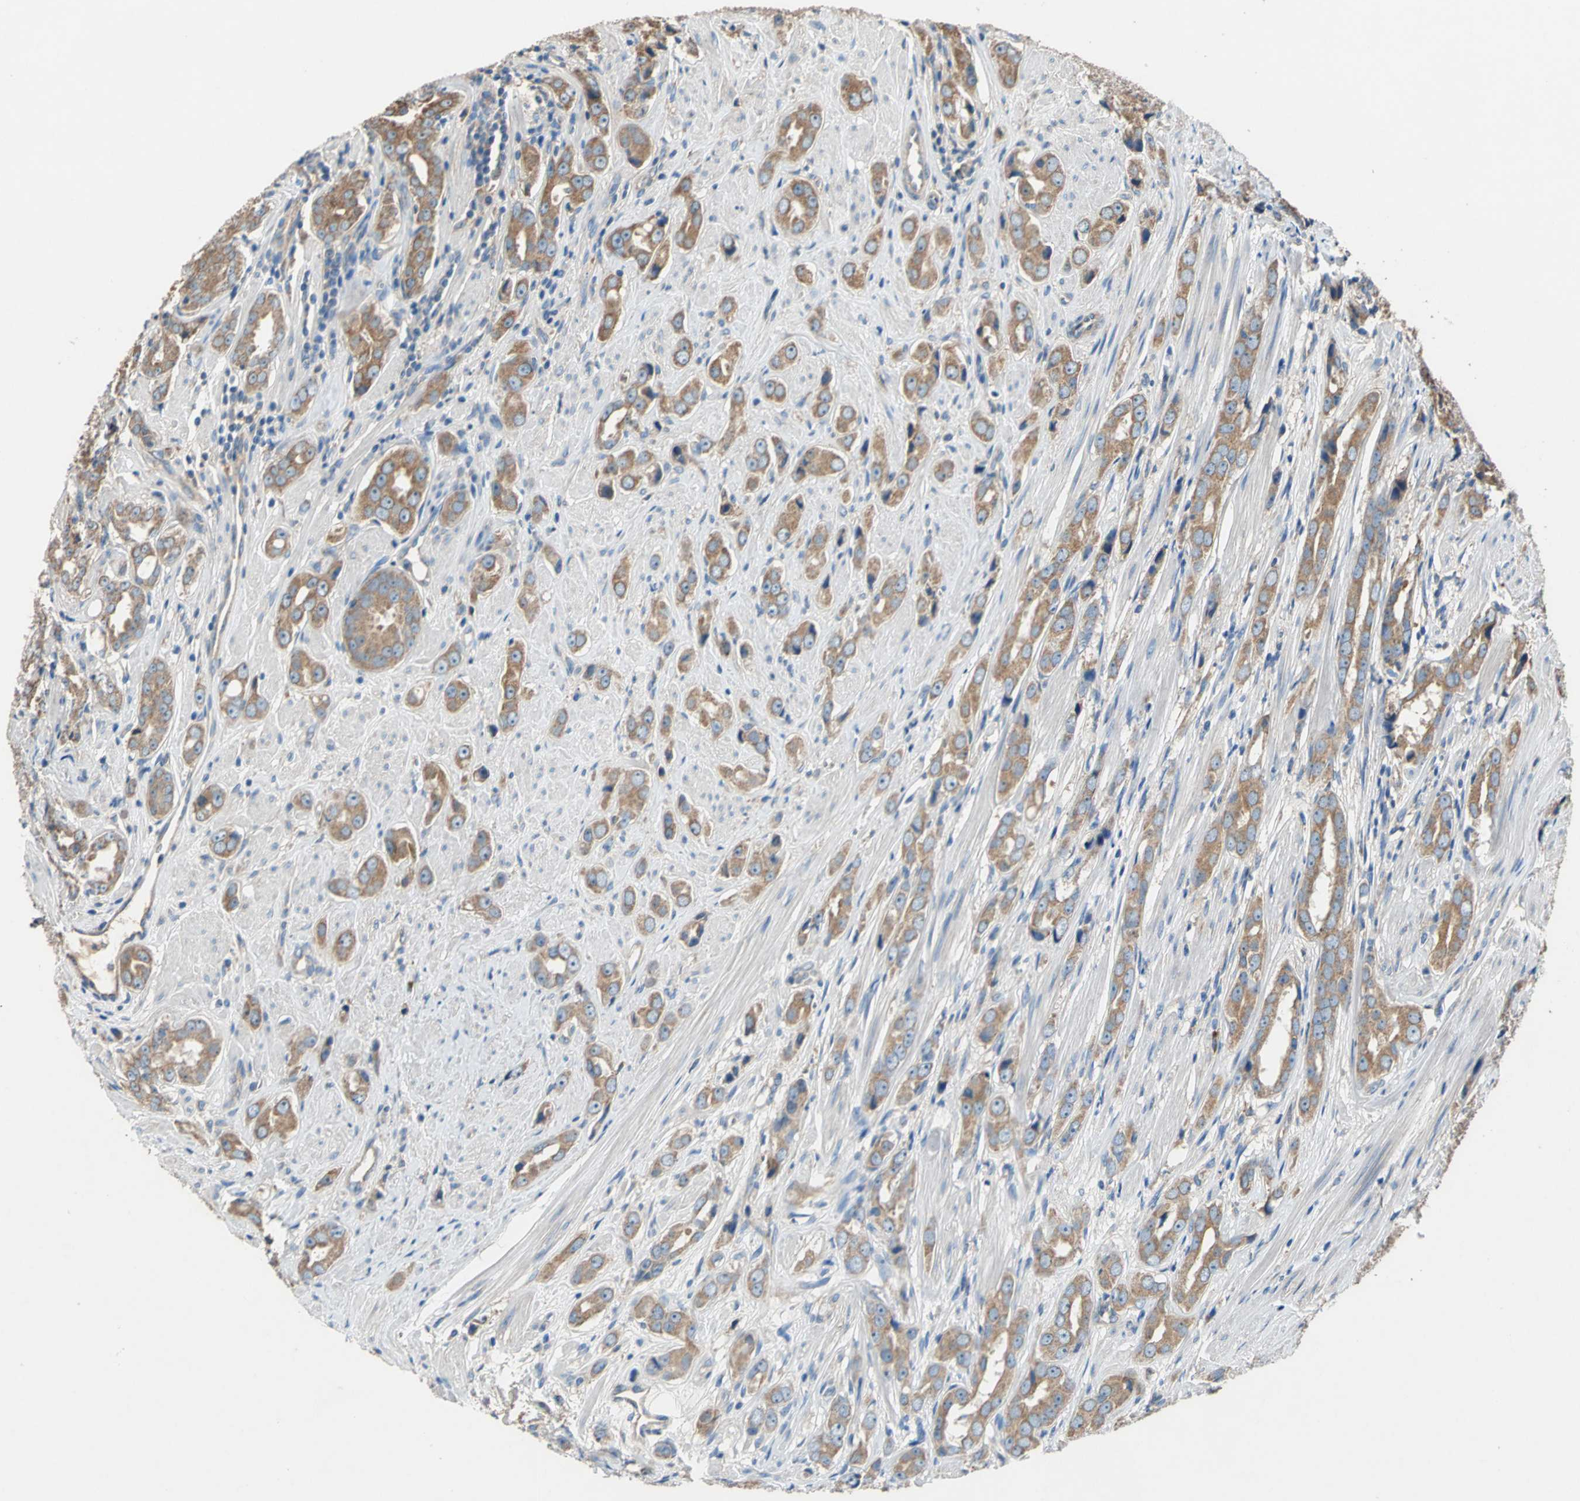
{"staining": {"intensity": "moderate", "quantity": ">75%", "location": "cytoplasmic/membranous"}, "tissue": "prostate cancer", "cell_type": "Tumor cells", "image_type": "cancer", "snomed": [{"axis": "morphology", "description": "Adenocarcinoma, Medium grade"}, {"axis": "topography", "description": "Prostate"}], "caption": "Tumor cells display medium levels of moderate cytoplasmic/membranous staining in about >75% of cells in prostate adenocarcinoma (medium-grade).", "gene": "HEPH", "patient": {"sex": "male", "age": 53}}